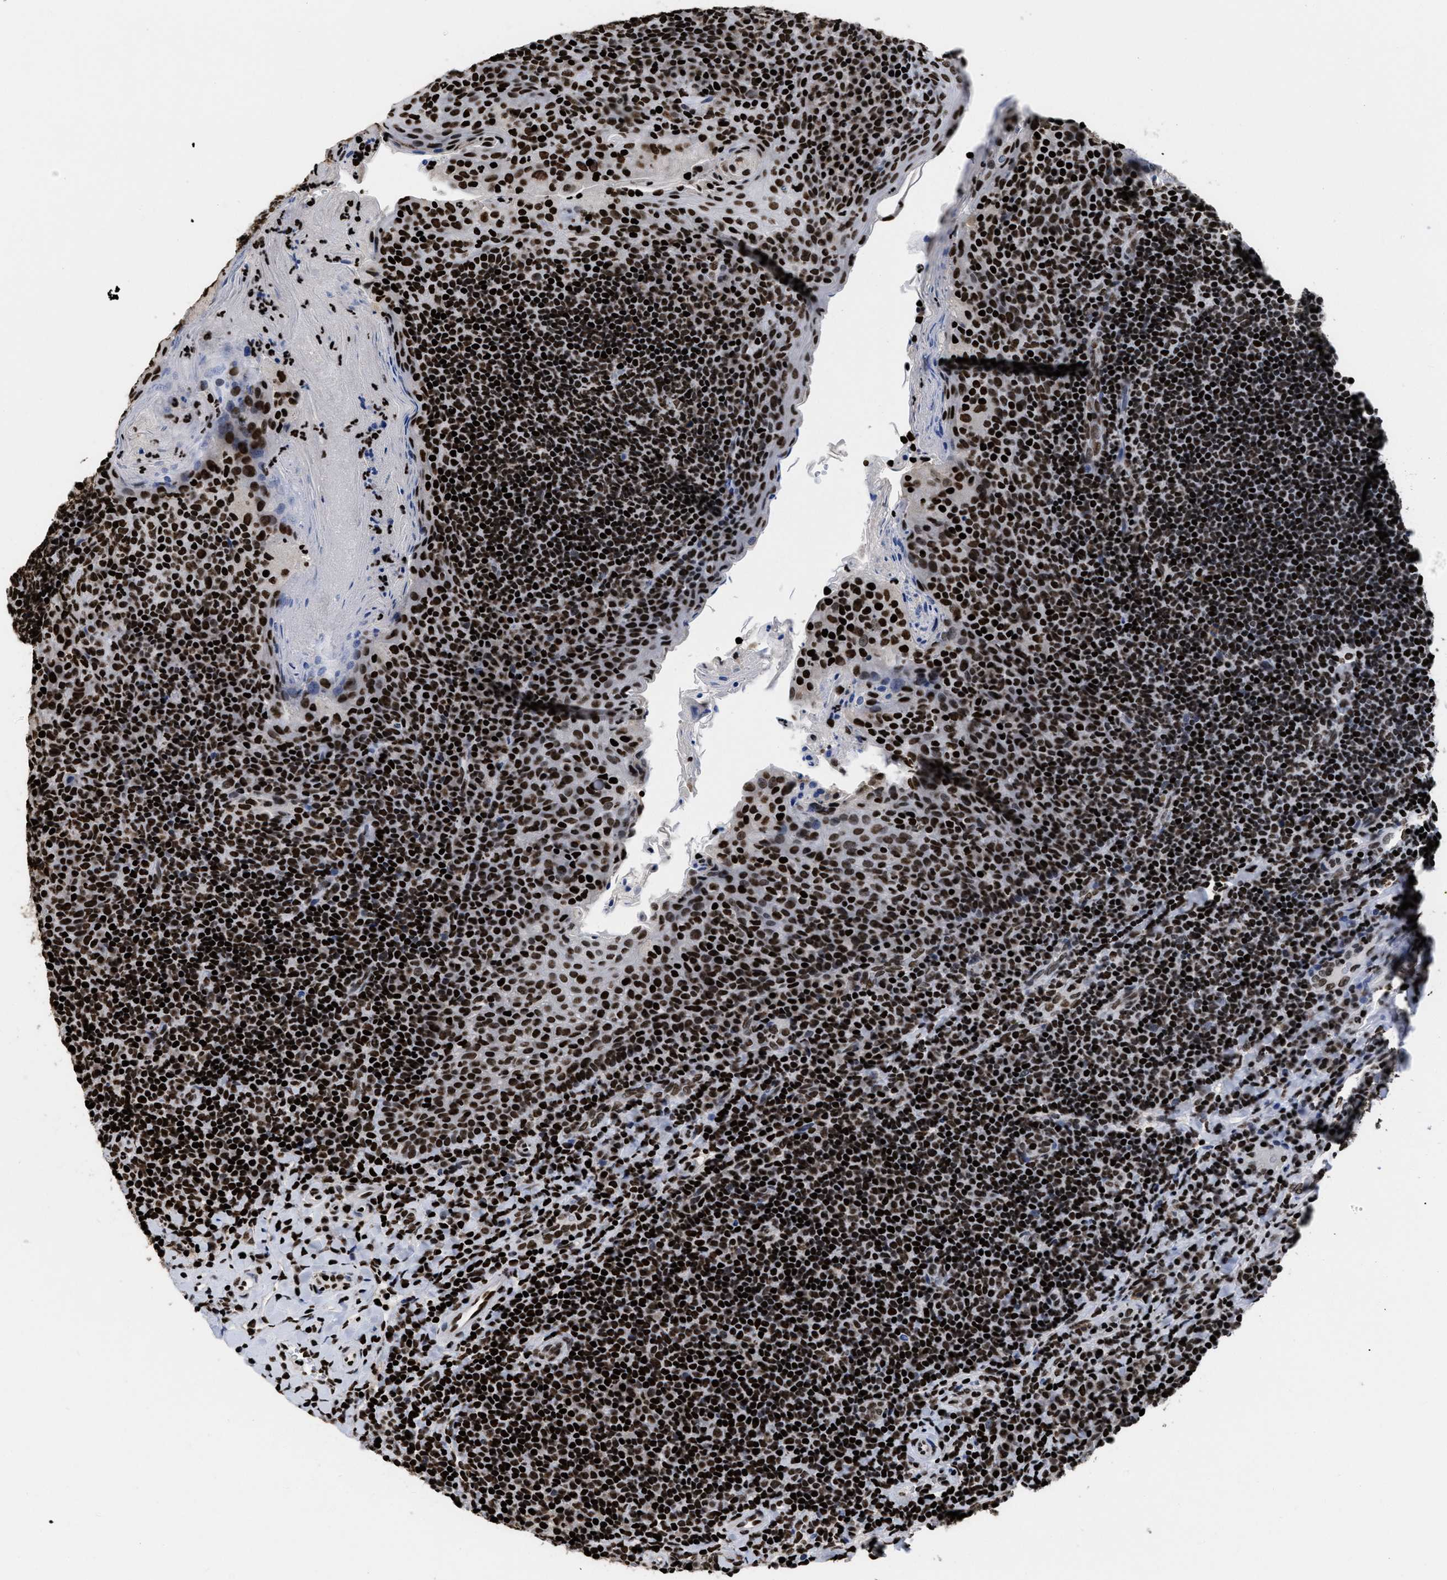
{"staining": {"intensity": "strong", "quantity": ">75%", "location": "nuclear"}, "tissue": "tonsil", "cell_type": "Germinal center cells", "image_type": "normal", "snomed": [{"axis": "morphology", "description": "Normal tissue, NOS"}, {"axis": "topography", "description": "Tonsil"}], "caption": "Immunohistochemistry (IHC) of unremarkable human tonsil exhibits high levels of strong nuclear staining in about >75% of germinal center cells. The staining was performed using DAB (3,3'-diaminobenzidine) to visualize the protein expression in brown, while the nuclei were stained in blue with hematoxylin (Magnification: 20x).", "gene": "CALHM3", "patient": {"sex": "male", "age": 17}}